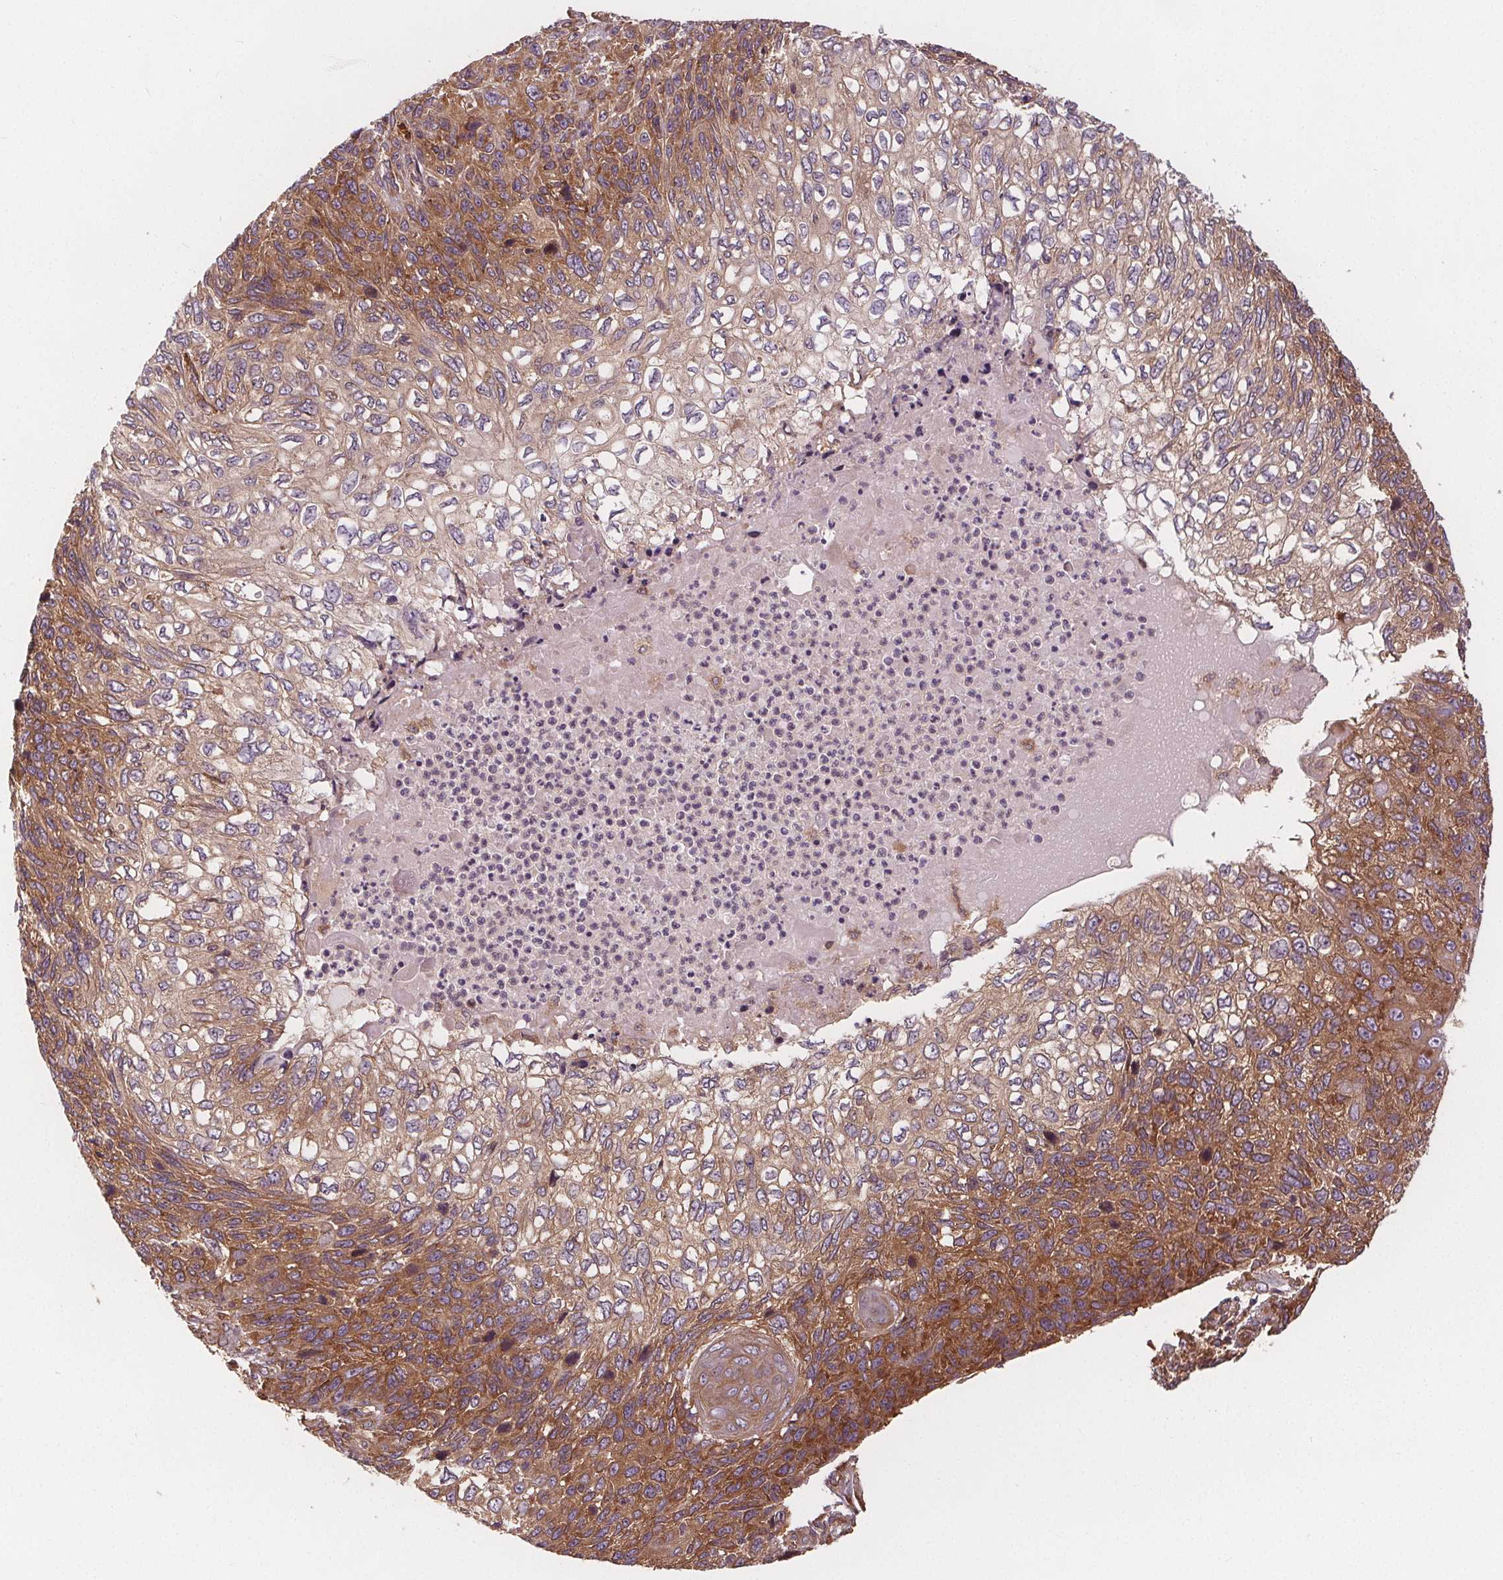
{"staining": {"intensity": "moderate", "quantity": ">75%", "location": "cytoplasmic/membranous"}, "tissue": "skin cancer", "cell_type": "Tumor cells", "image_type": "cancer", "snomed": [{"axis": "morphology", "description": "Squamous cell carcinoma, NOS"}, {"axis": "topography", "description": "Skin"}], "caption": "Immunohistochemical staining of human skin cancer (squamous cell carcinoma) exhibits medium levels of moderate cytoplasmic/membranous expression in approximately >75% of tumor cells. (DAB IHC, brown staining for protein, blue staining for nuclei).", "gene": "EIF3D", "patient": {"sex": "male", "age": 92}}